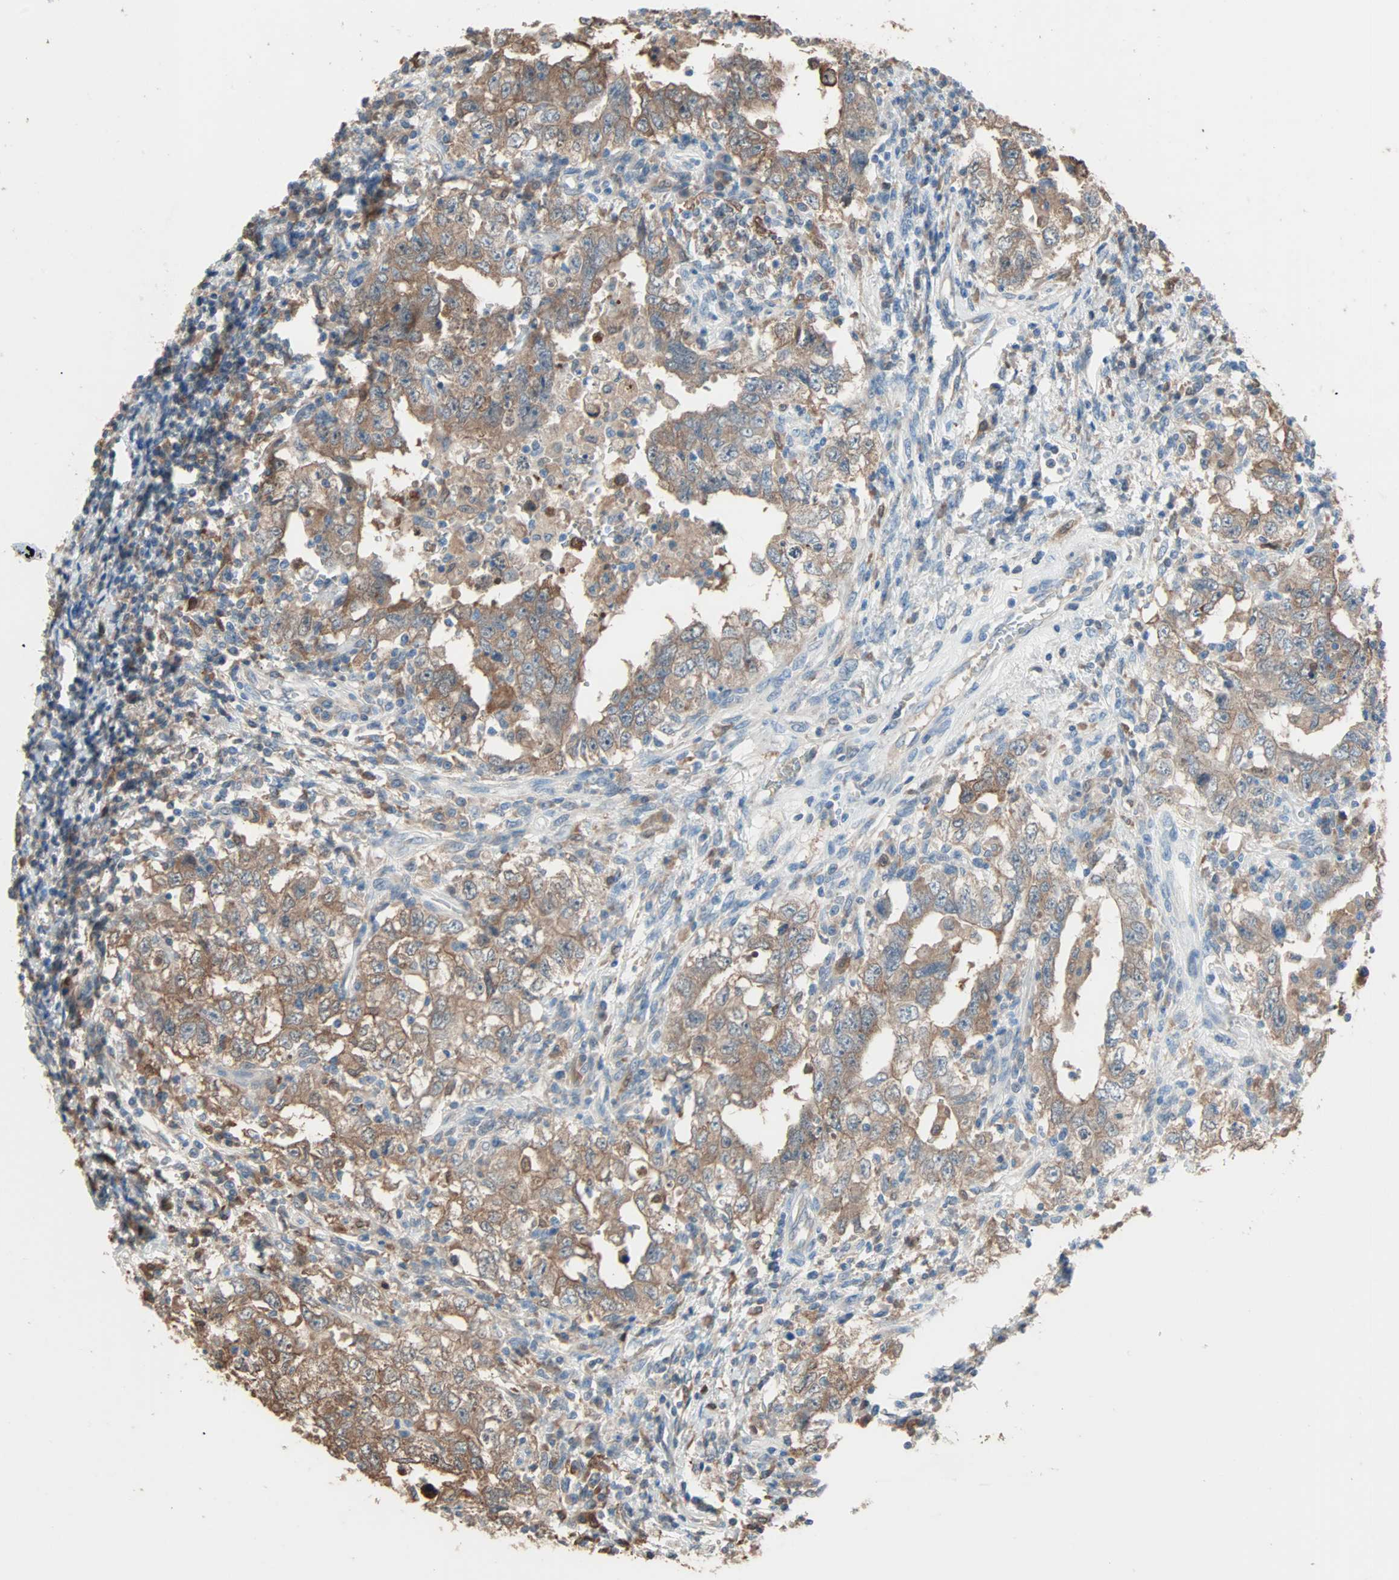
{"staining": {"intensity": "moderate", "quantity": ">75%", "location": "cytoplasmic/membranous"}, "tissue": "testis cancer", "cell_type": "Tumor cells", "image_type": "cancer", "snomed": [{"axis": "morphology", "description": "Carcinoma, Embryonal, NOS"}, {"axis": "topography", "description": "Testis"}], "caption": "Moderate cytoplasmic/membranous expression for a protein is identified in approximately >75% of tumor cells of testis embryonal carcinoma using immunohistochemistry.", "gene": "PRDX1", "patient": {"sex": "male", "age": 26}}